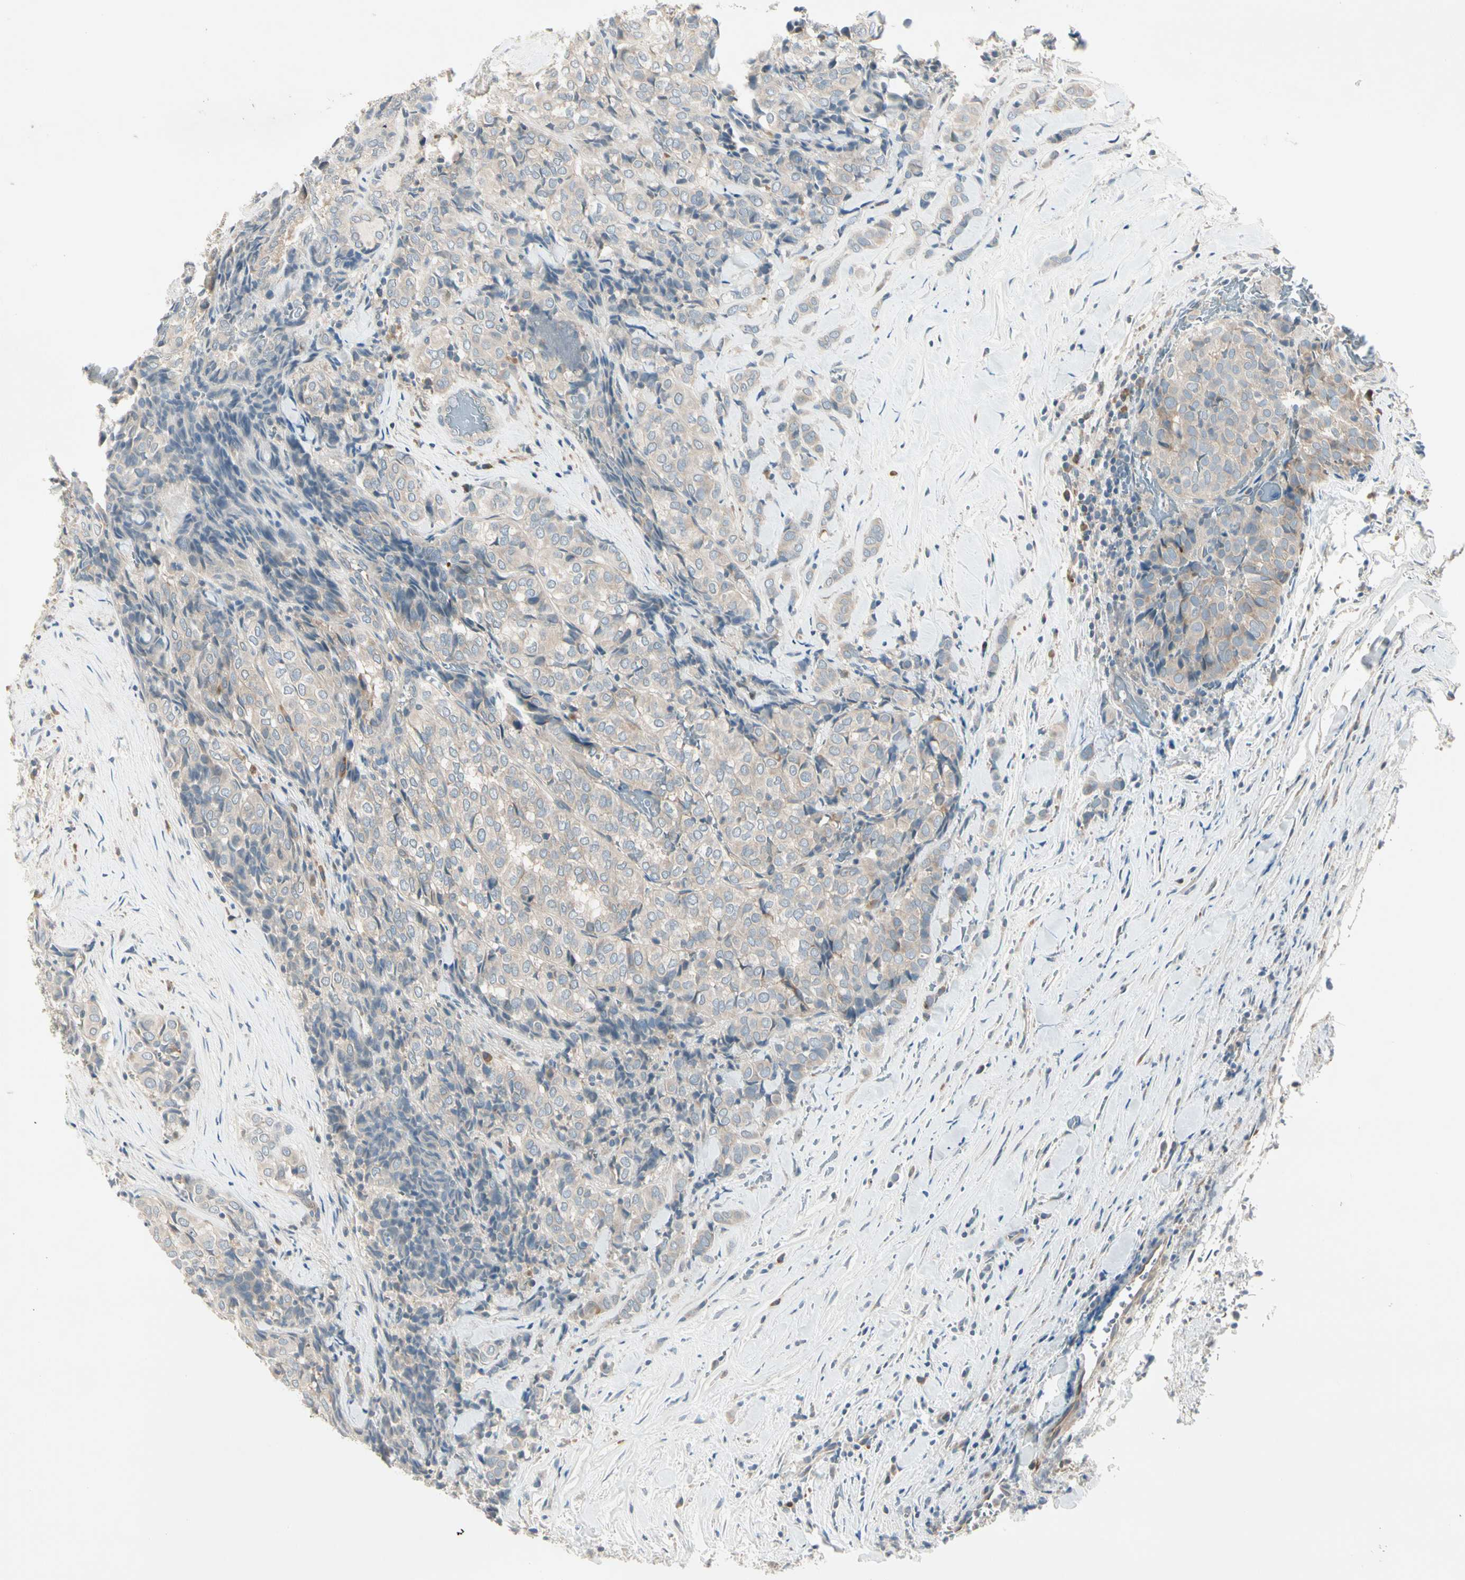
{"staining": {"intensity": "weak", "quantity": "<25%", "location": "cytoplasmic/membranous"}, "tissue": "thyroid cancer", "cell_type": "Tumor cells", "image_type": "cancer", "snomed": [{"axis": "morphology", "description": "Normal tissue, NOS"}, {"axis": "morphology", "description": "Papillary adenocarcinoma, NOS"}, {"axis": "topography", "description": "Thyroid gland"}], "caption": "Photomicrograph shows no significant protein expression in tumor cells of thyroid cancer. (DAB (3,3'-diaminobenzidine) immunohistochemistry (IHC) visualized using brightfield microscopy, high magnification).", "gene": "IL1R1", "patient": {"sex": "female", "age": 30}}